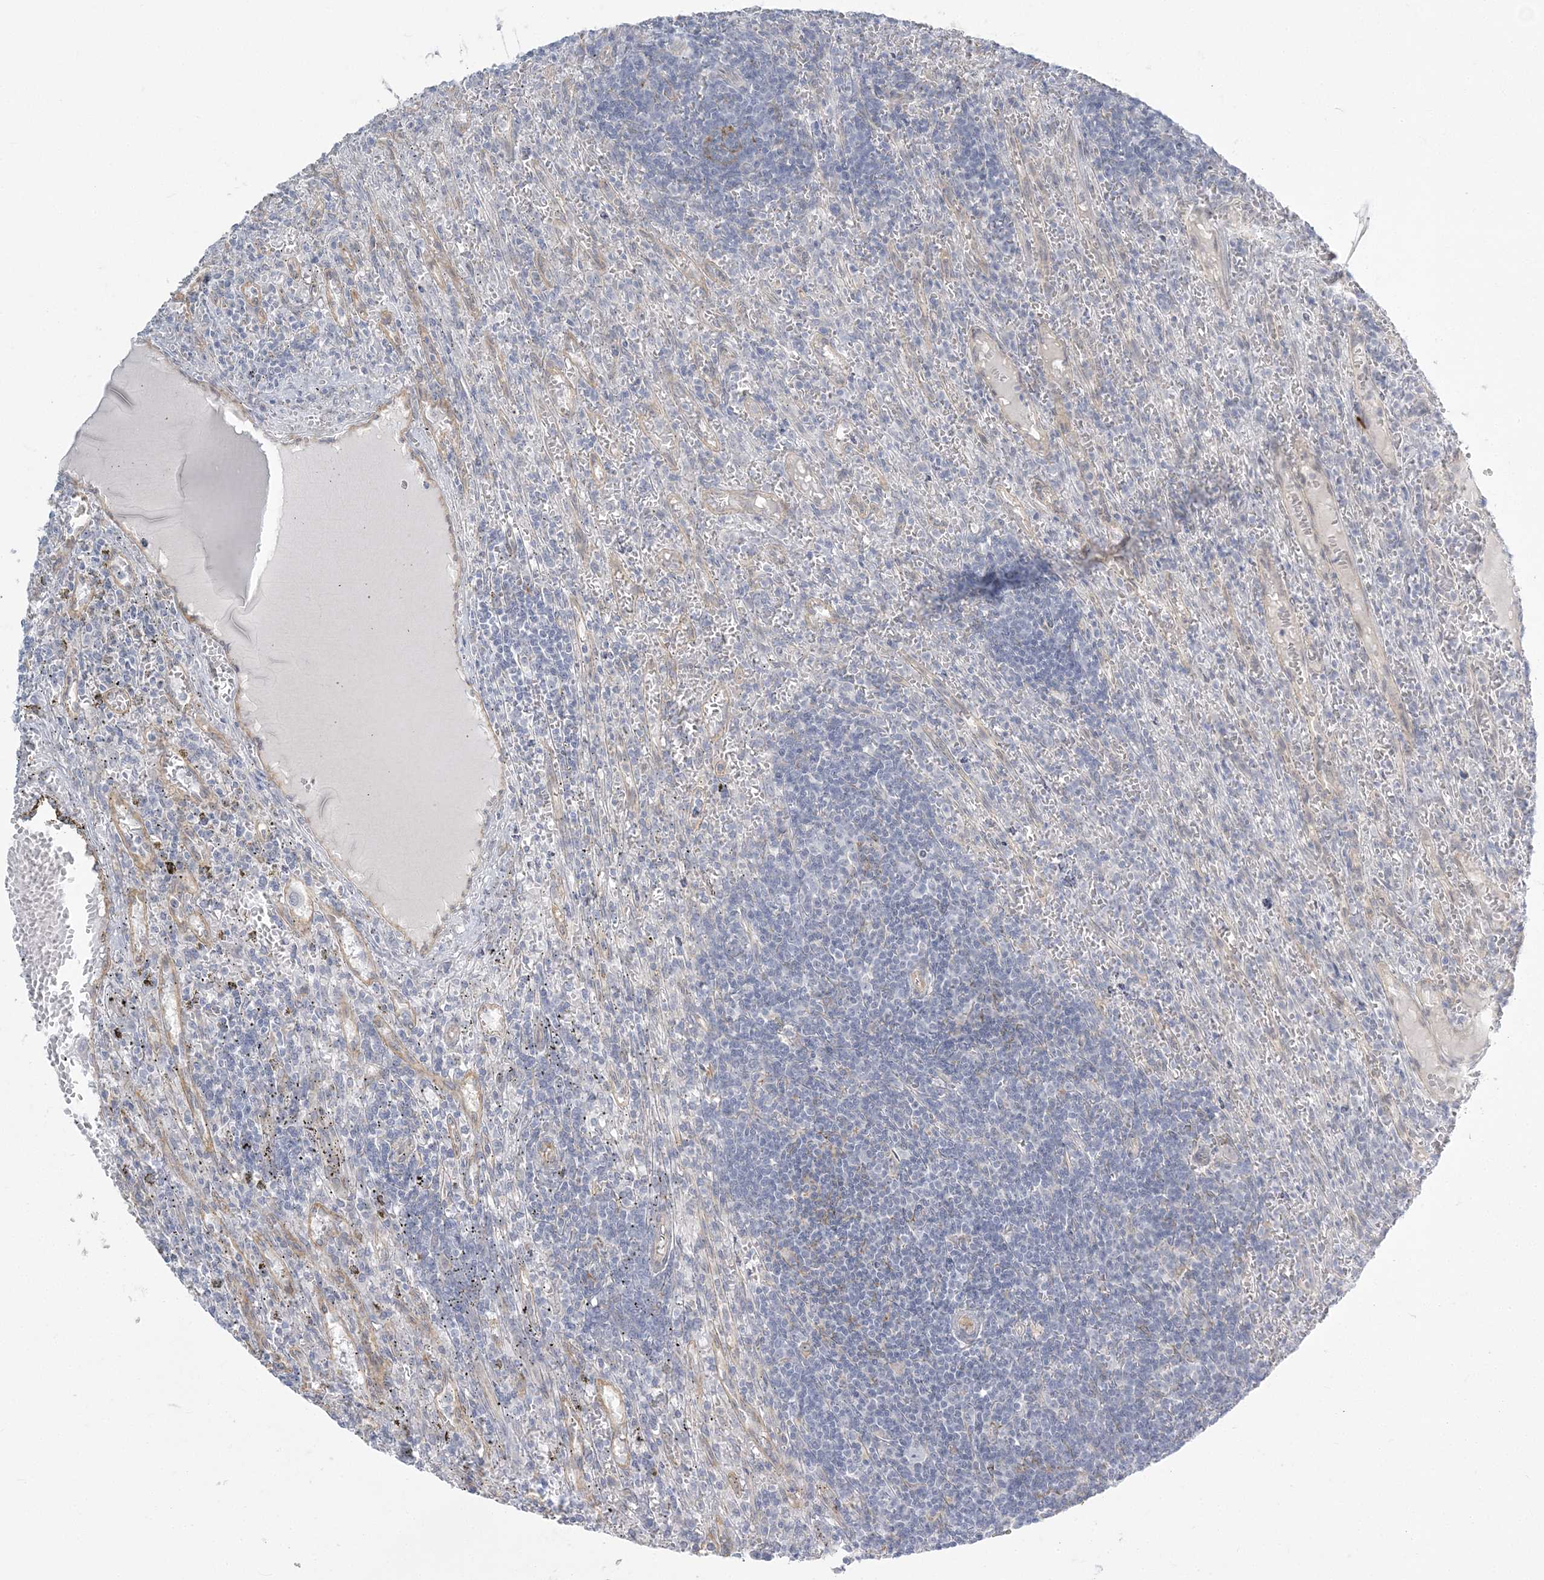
{"staining": {"intensity": "negative", "quantity": "none", "location": "none"}, "tissue": "lymphoma", "cell_type": "Tumor cells", "image_type": "cancer", "snomed": [{"axis": "morphology", "description": "Malignant lymphoma, non-Hodgkin's type, Low grade"}, {"axis": "topography", "description": "Spleen"}], "caption": "A histopathology image of human lymphoma is negative for staining in tumor cells.", "gene": "ZC3H6", "patient": {"sex": "male", "age": 76}}